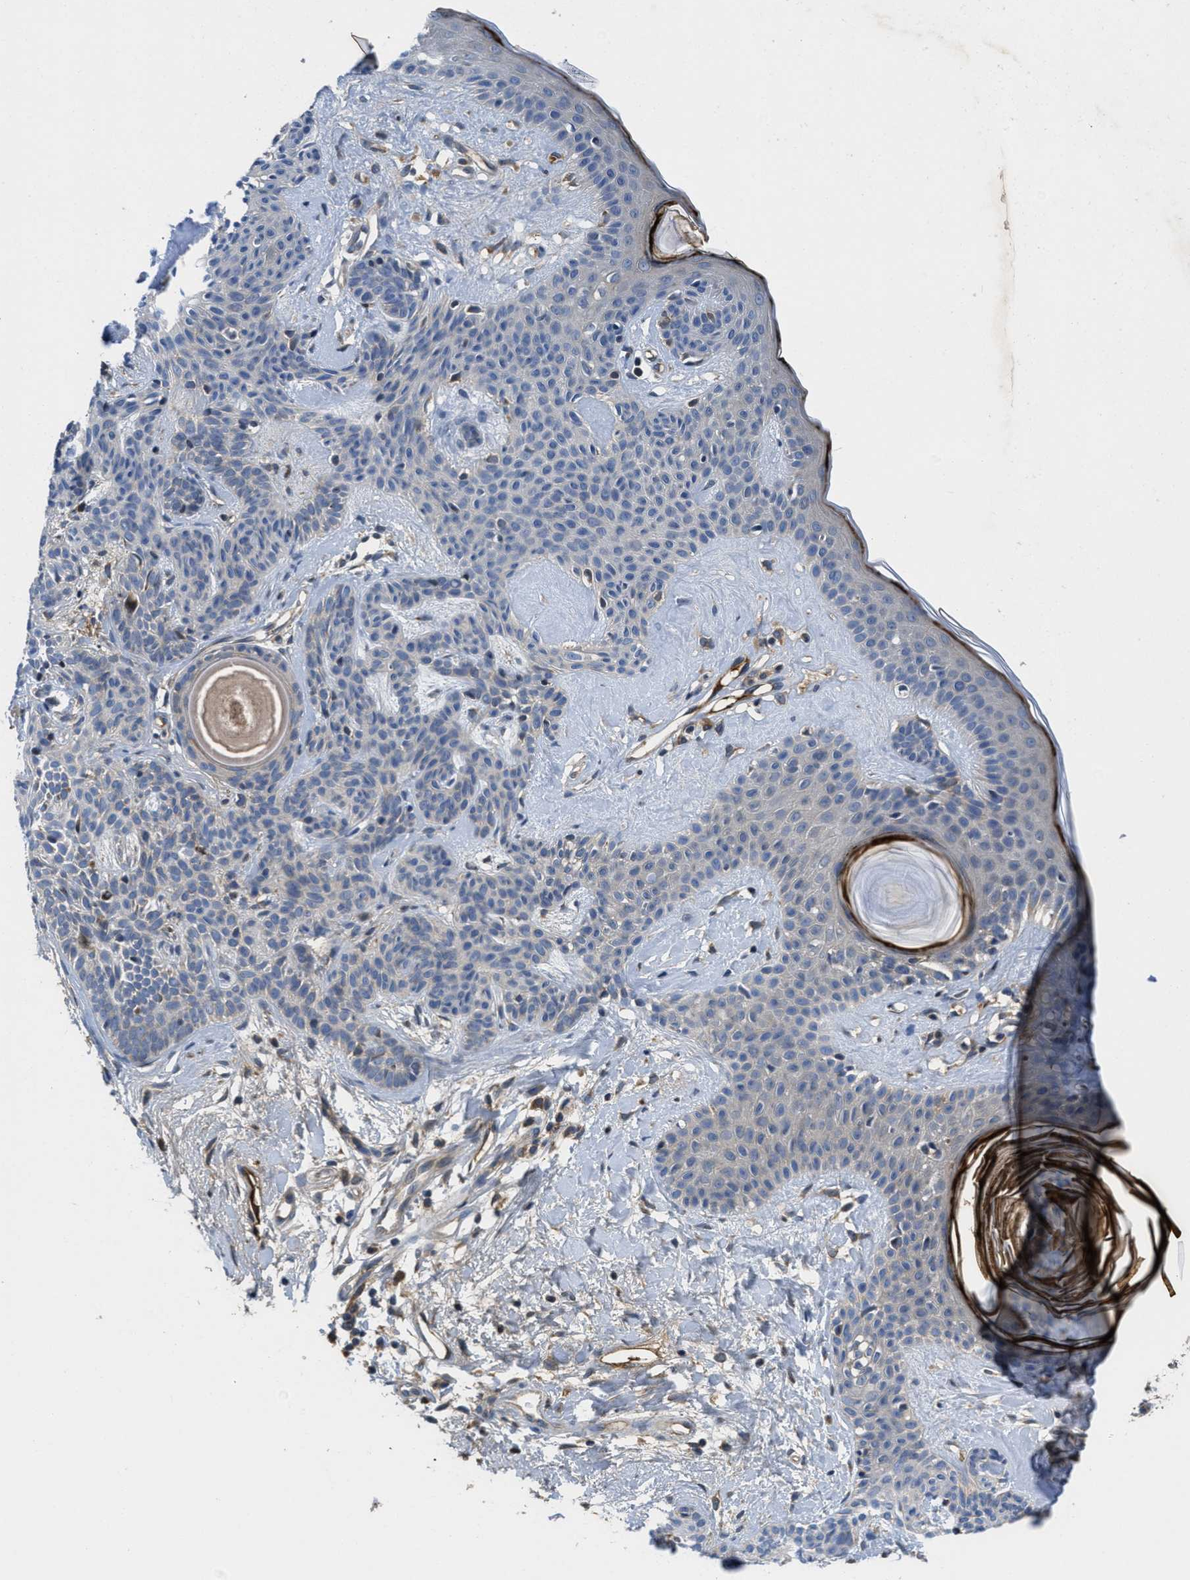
{"staining": {"intensity": "weak", "quantity": "<25%", "location": "cytoplasmic/membranous"}, "tissue": "skin cancer", "cell_type": "Tumor cells", "image_type": "cancer", "snomed": [{"axis": "morphology", "description": "Developmental malformation"}, {"axis": "morphology", "description": "Basal cell carcinoma"}, {"axis": "topography", "description": "Skin"}], "caption": "Immunohistochemistry histopathology image of neoplastic tissue: human basal cell carcinoma (skin) stained with DAB (3,3'-diaminobenzidine) demonstrates no significant protein expression in tumor cells.", "gene": "GALK1", "patient": {"sex": "female", "age": 62}}